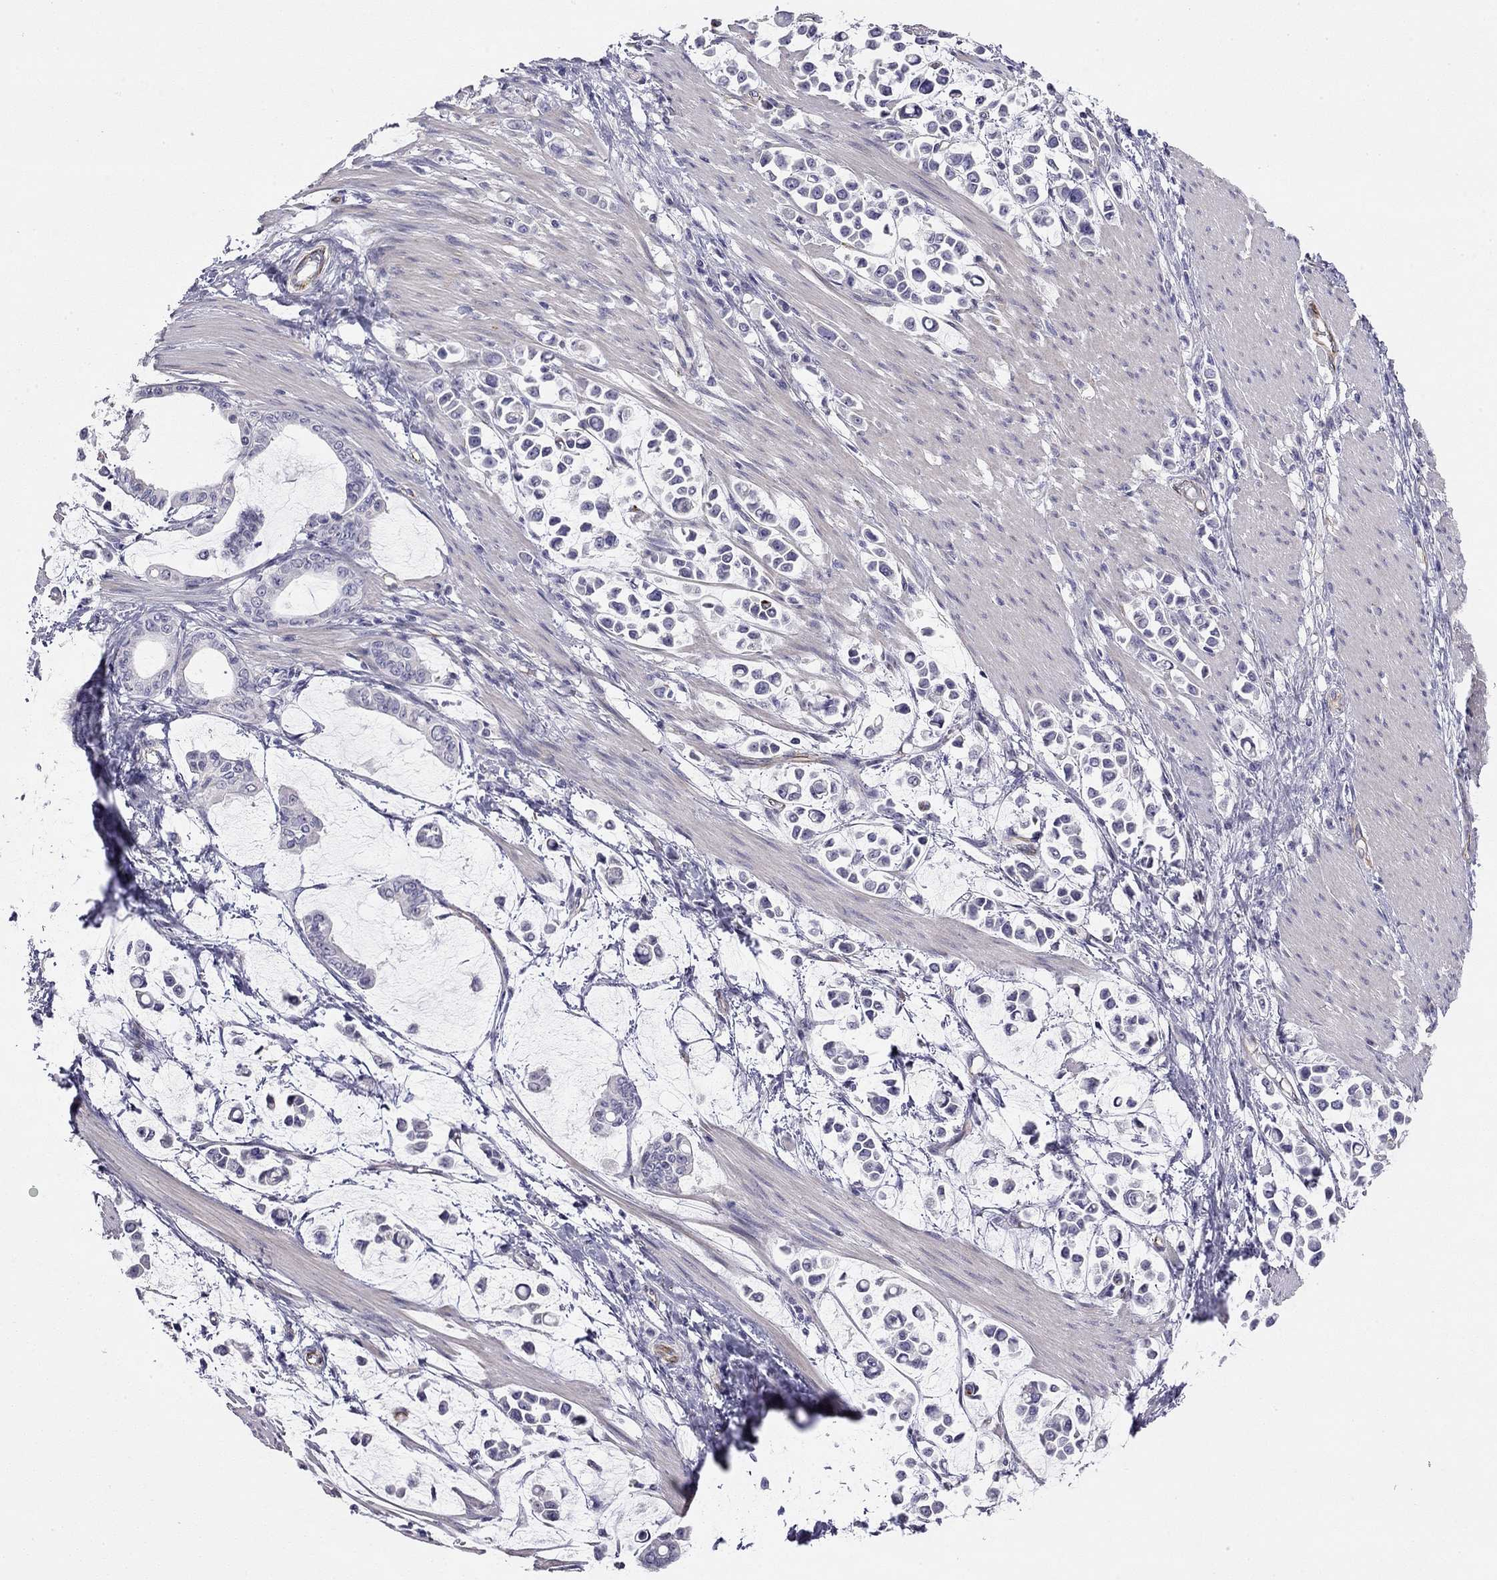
{"staining": {"intensity": "negative", "quantity": "none", "location": "none"}, "tissue": "stomach cancer", "cell_type": "Tumor cells", "image_type": "cancer", "snomed": [{"axis": "morphology", "description": "Adenocarcinoma, NOS"}, {"axis": "topography", "description": "Stomach"}], "caption": "An immunohistochemistry (IHC) micrograph of stomach cancer is shown. There is no staining in tumor cells of stomach cancer.", "gene": "RTL1", "patient": {"sex": "male", "age": 82}}